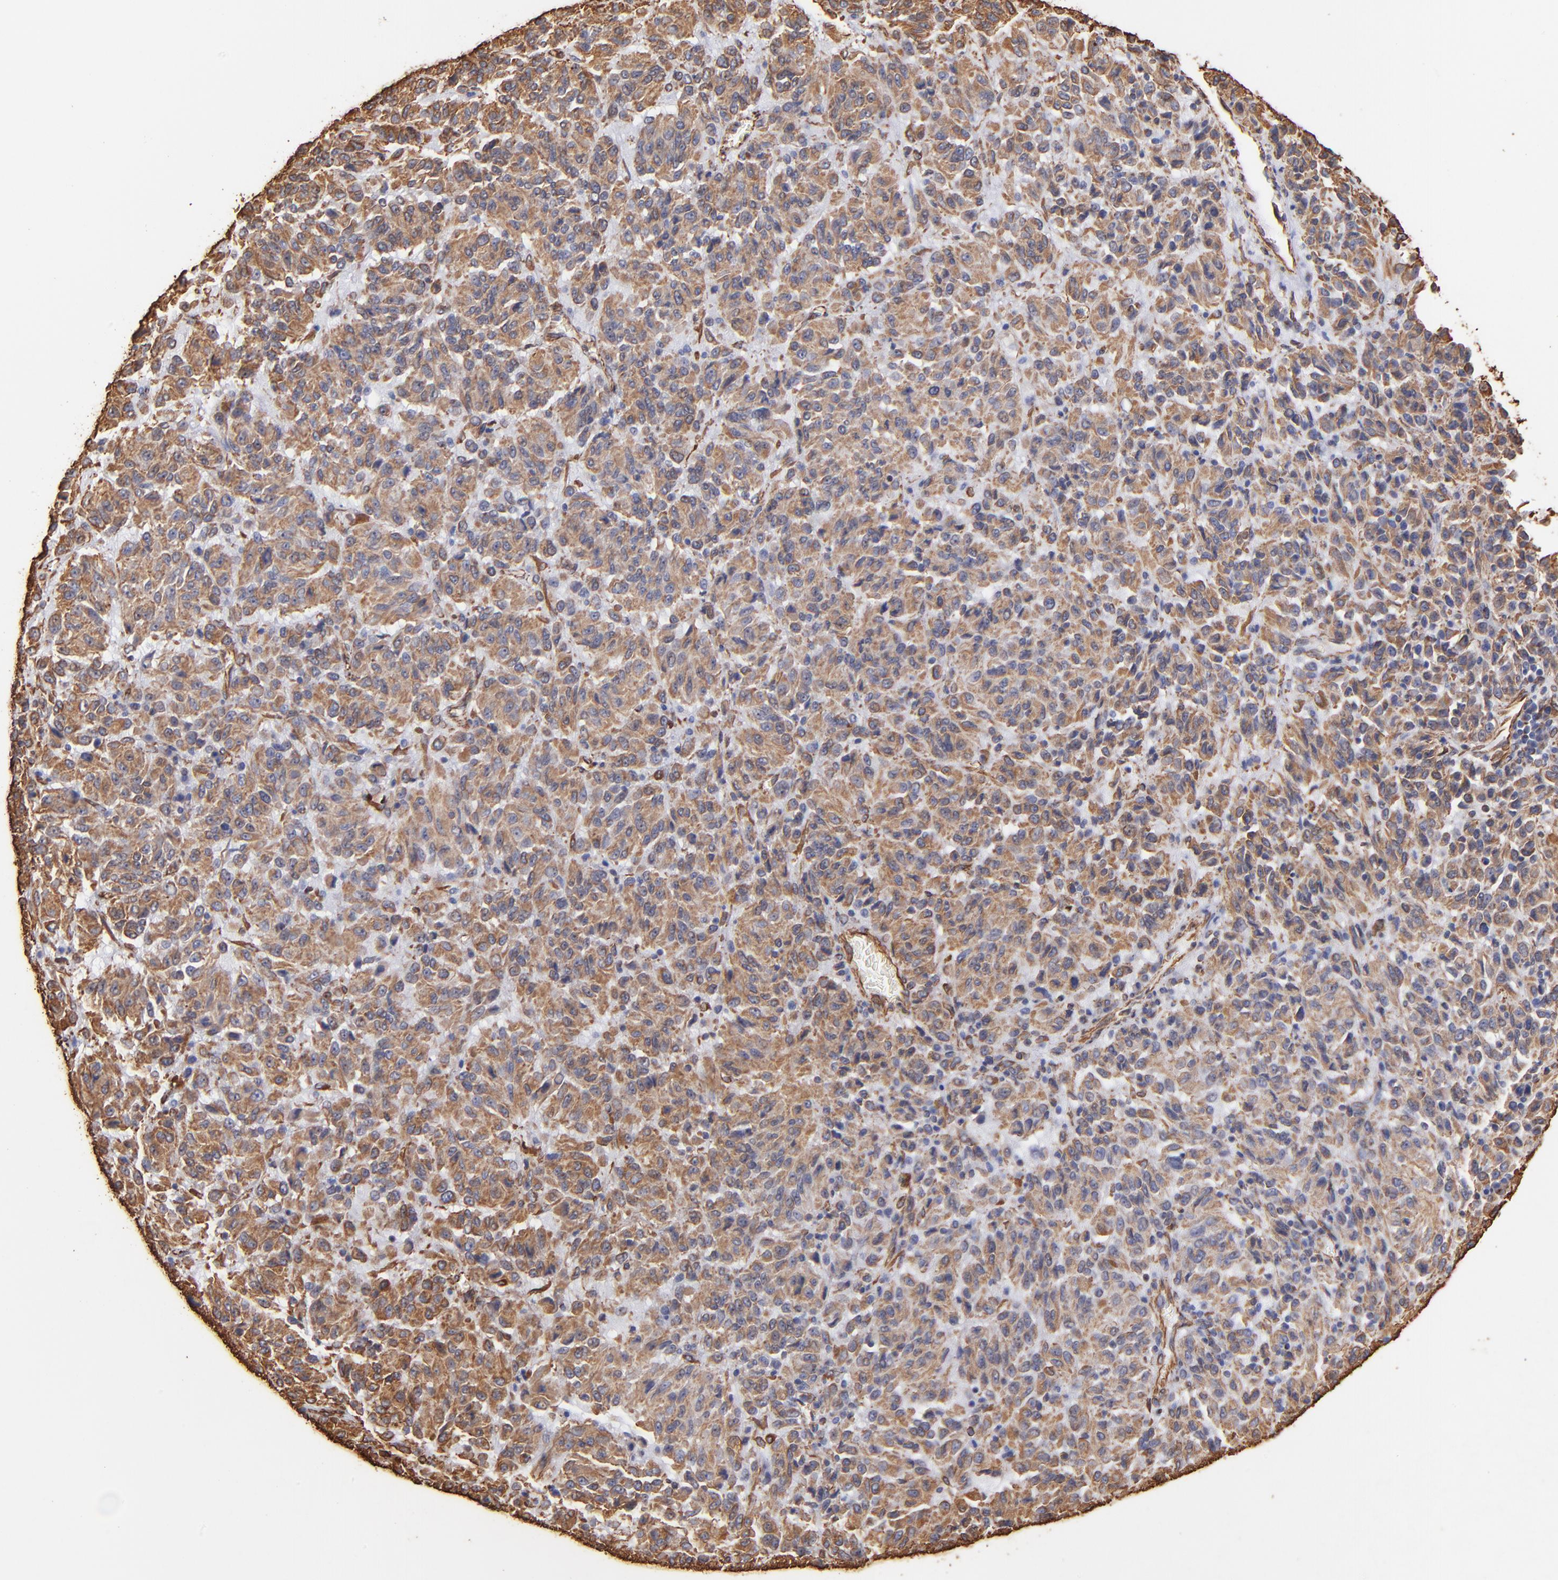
{"staining": {"intensity": "moderate", "quantity": ">75%", "location": "cytoplasmic/membranous"}, "tissue": "melanoma", "cell_type": "Tumor cells", "image_type": "cancer", "snomed": [{"axis": "morphology", "description": "Malignant melanoma, Metastatic site"}, {"axis": "topography", "description": "Lung"}], "caption": "Immunohistochemistry (IHC) of malignant melanoma (metastatic site) displays medium levels of moderate cytoplasmic/membranous positivity in about >75% of tumor cells.", "gene": "VIM", "patient": {"sex": "male", "age": 64}}